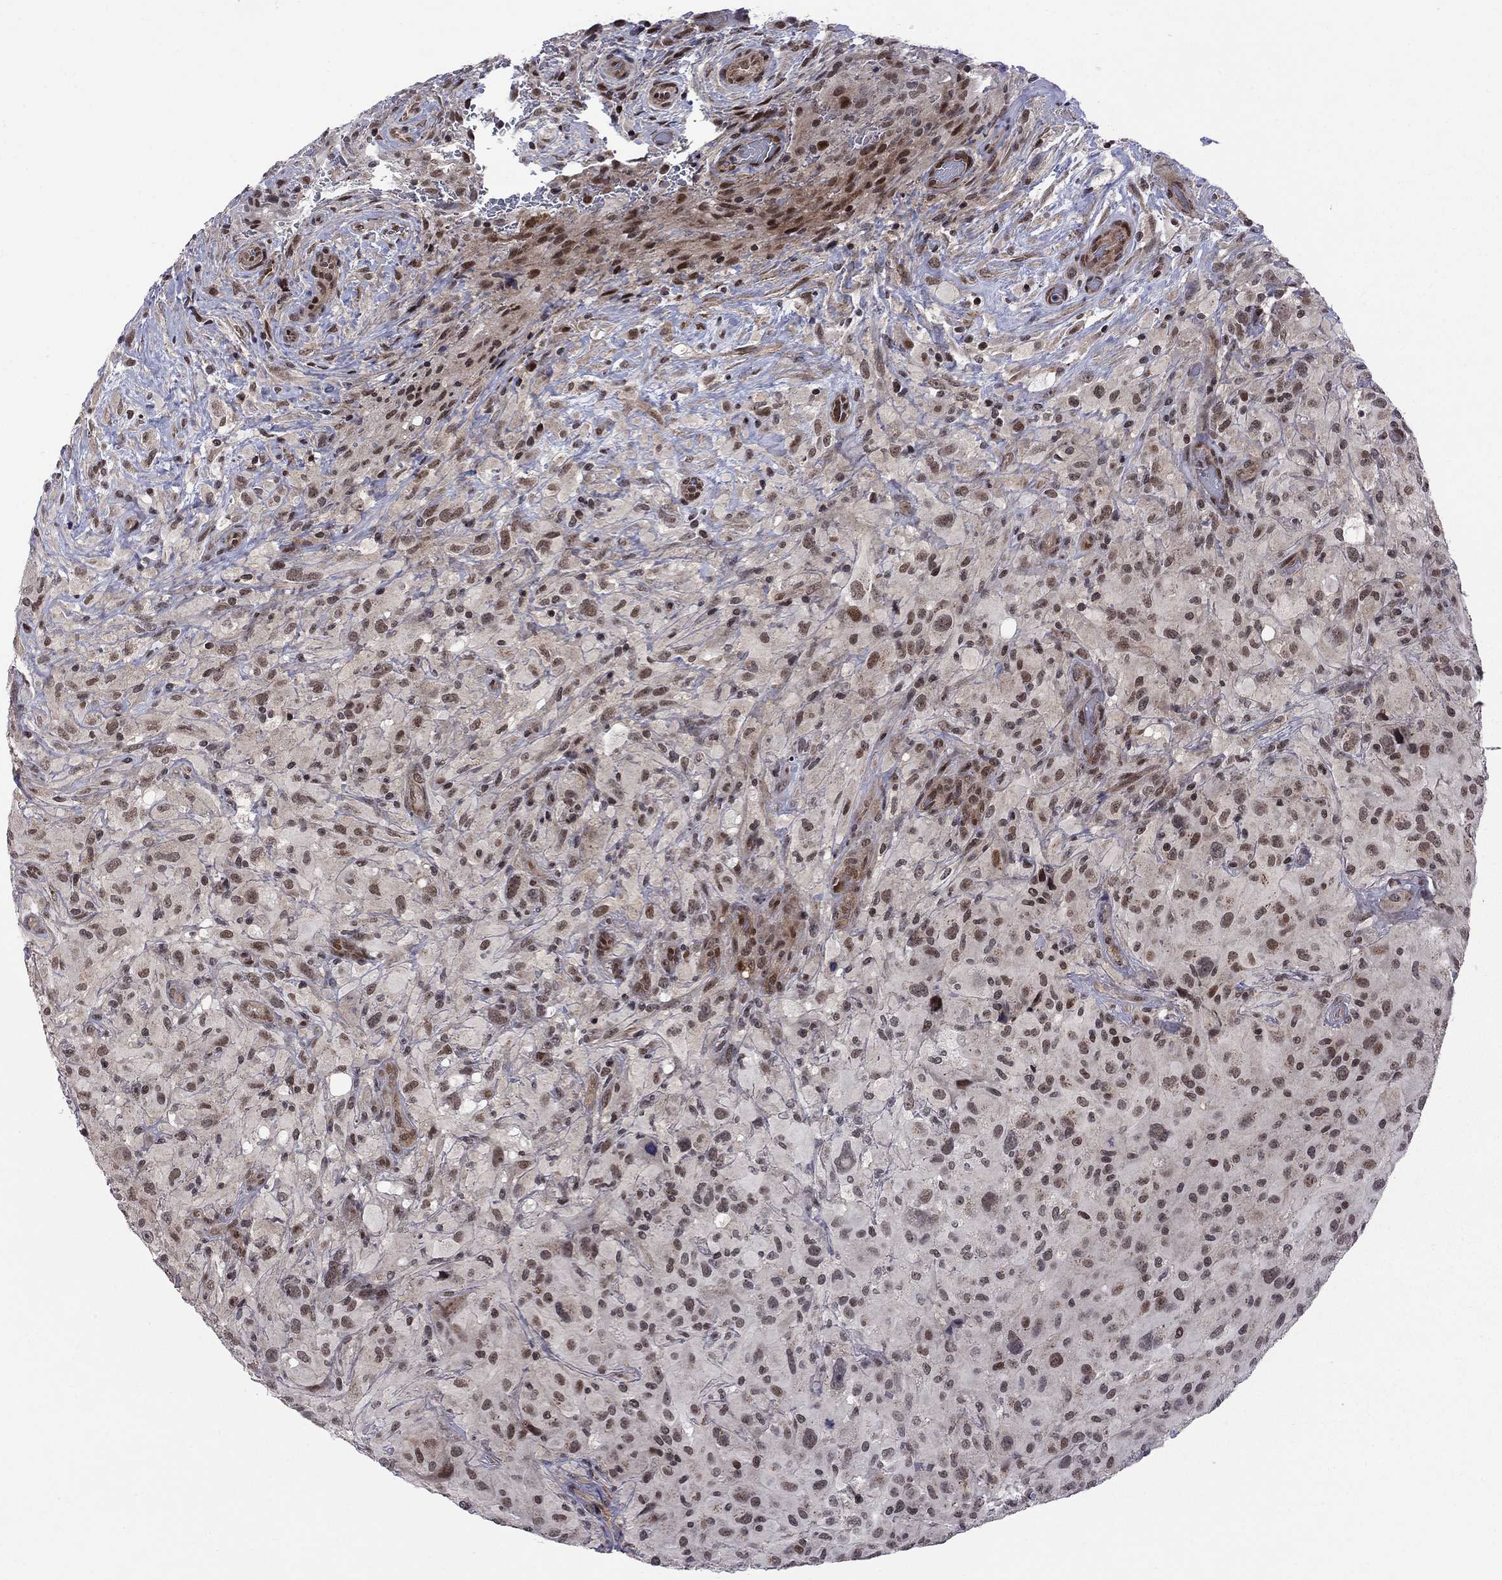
{"staining": {"intensity": "moderate", "quantity": "25%-75%", "location": "nuclear"}, "tissue": "glioma", "cell_type": "Tumor cells", "image_type": "cancer", "snomed": [{"axis": "morphology", "description": "Glioma, malignant, High grade"}, {"axis": "topography", "description": "Cerebral cortex"}], "caption": "This micrograph shows immunohistochemistry staining of glioma, with medium moderate nuclear expression in approximately 25%-75% of tumor cells.", "gene": "BRF1", "patient": {"sex": "male", "age": 35}}